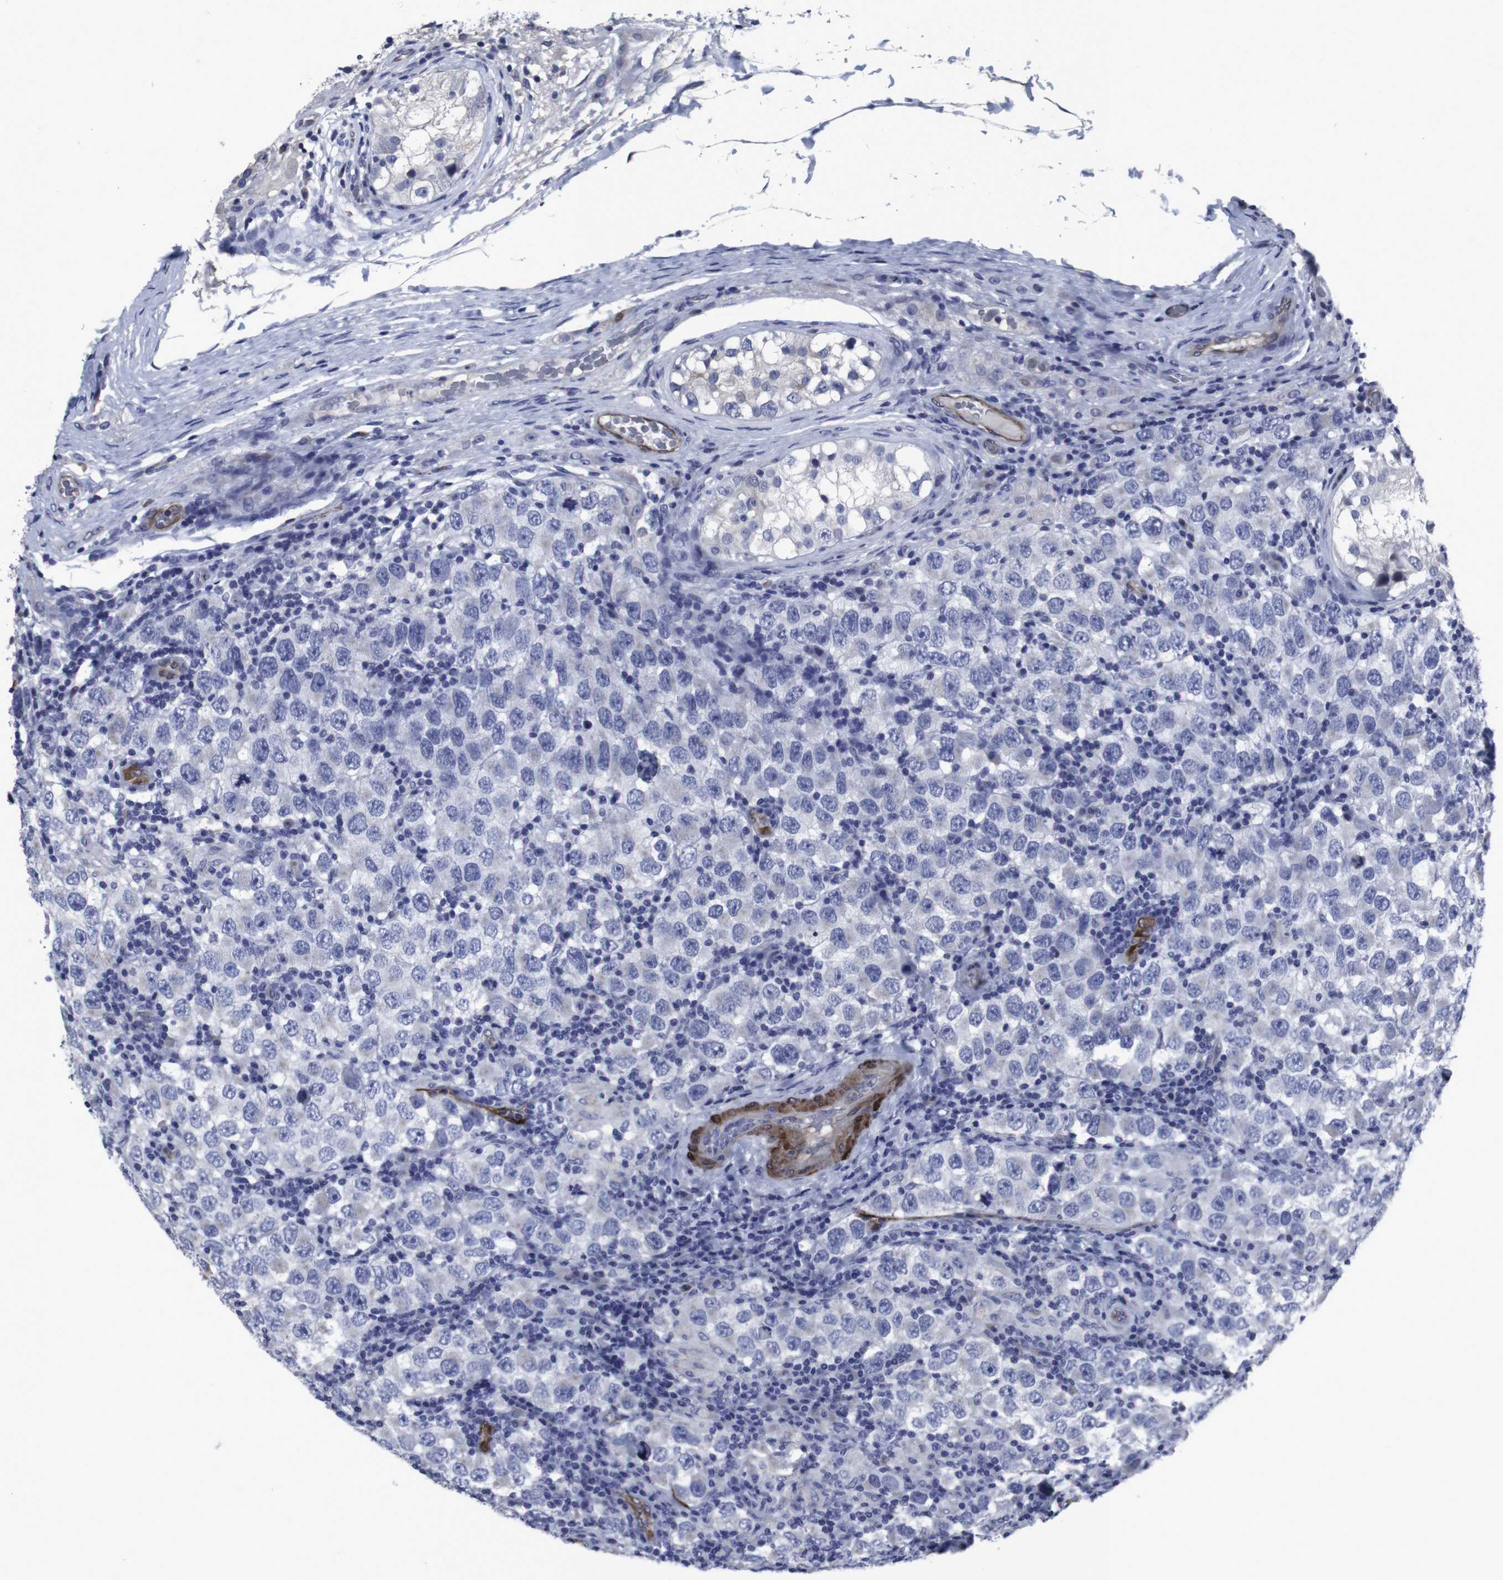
{"staining": {"intensity": "negative", "quantity": "none", "location": "none"}, "tissue": "testis cancer", "cell_type": "Tumor cells", "image_type": "cancer", "snomed": [{"axis": "morphology", "description": "Carcinoma, Embryonal, NOS"}, {"axis": "topography", "description": "Testis"}], "caption": "This is an IHC histopathology image of human testis cancer (embryonal carcinoma). There is no expression in tumor cells.", "gene": "SNCG", "patient": {"sex": "male", "age": 21}}